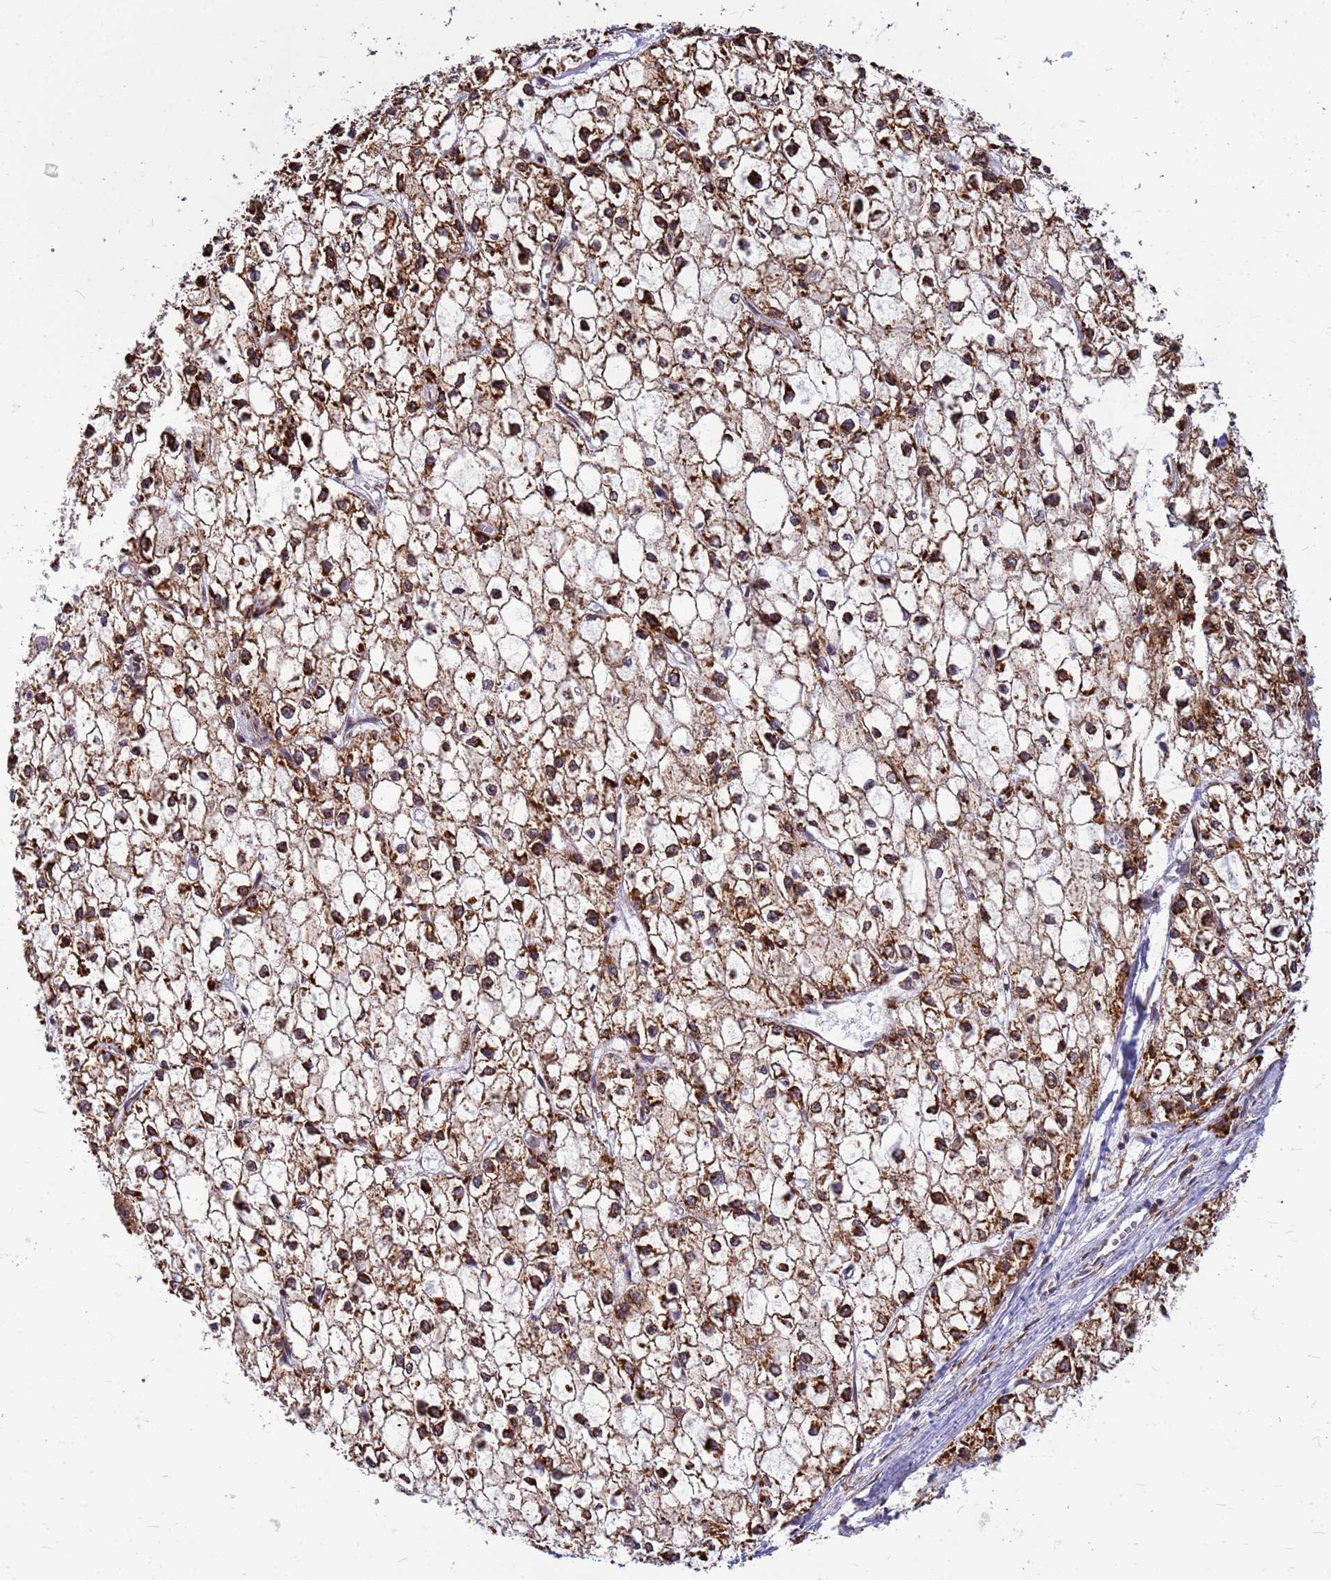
{"staining": {"intensity": "strong", "quantity": ">75%", "location": "cytoplasmic/membranous"}, "tissue": "liver cancer", "cell_type": "Tumor cells", "image_type": "cancer", "snomed": [{"axis": "morphology", "description": "Carcinoma, Hepatocellular, NOS"}, {"axis": "topography", "description": "Liver"}], "caption": "Protein staining by immunohistochemistry exhibits strong cytoplasmic/membranous positivity in about >75% of tumor cells in liver hepatocellular carcinoma.", "gene": "SSR4", "patient": {"sex": "female", "age": 43}}